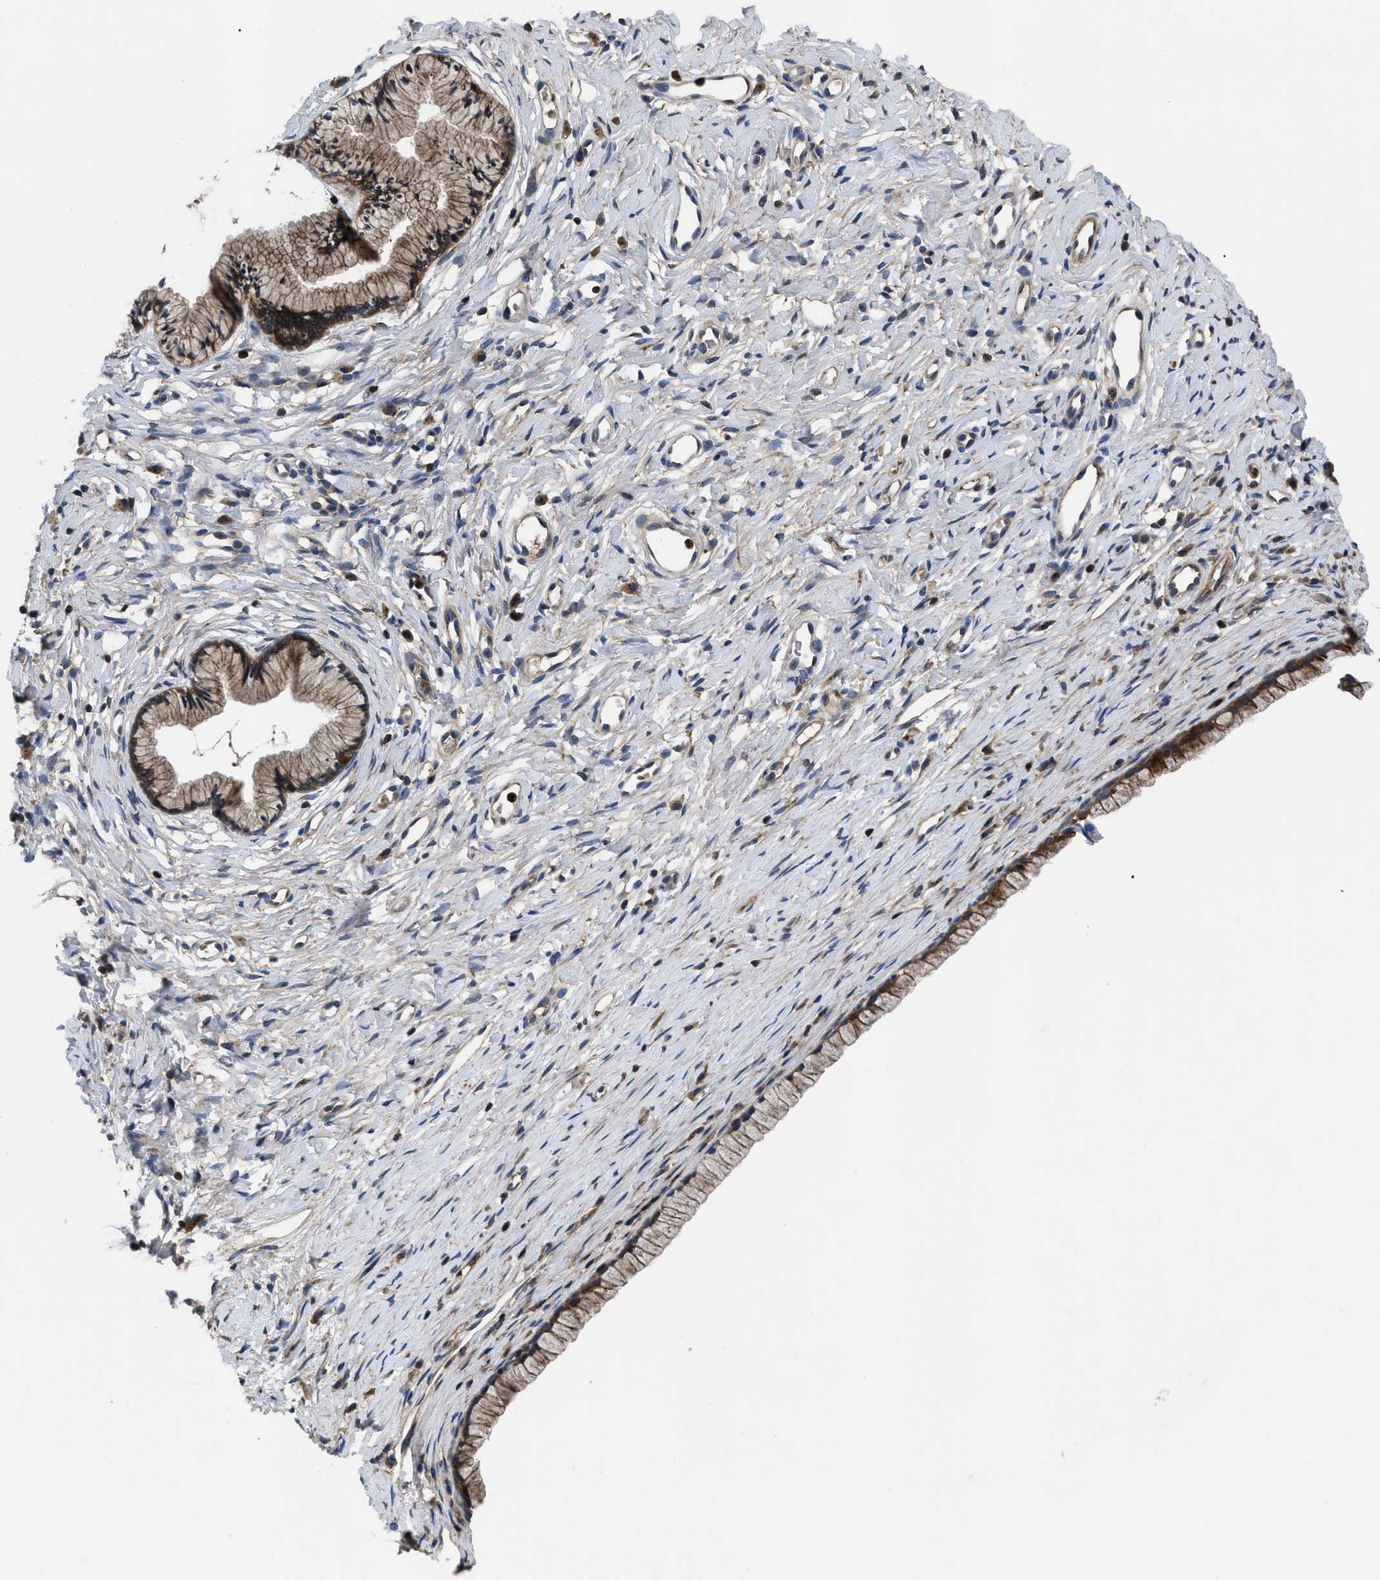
{"staining": {"intensity": "moderate", "quantity": ">75%", "location": "cytoplasmic/membranous"}, "tissue": "cervix", "cell_type": "Glandular cells", "image_type": "normal", "snomed": [{"axis": "morphology", "description": "Normal tissue, NOS"}, {"axis": "topography", "description": "Cervix"}], "caption": "Protein positivity by IHC reveals moderate cytoplasmic/membranous positivity in about >75% of glandular cells in benign cervix.", "gene": "YBEY", "patient": {"sex": "female", "age": 77}}